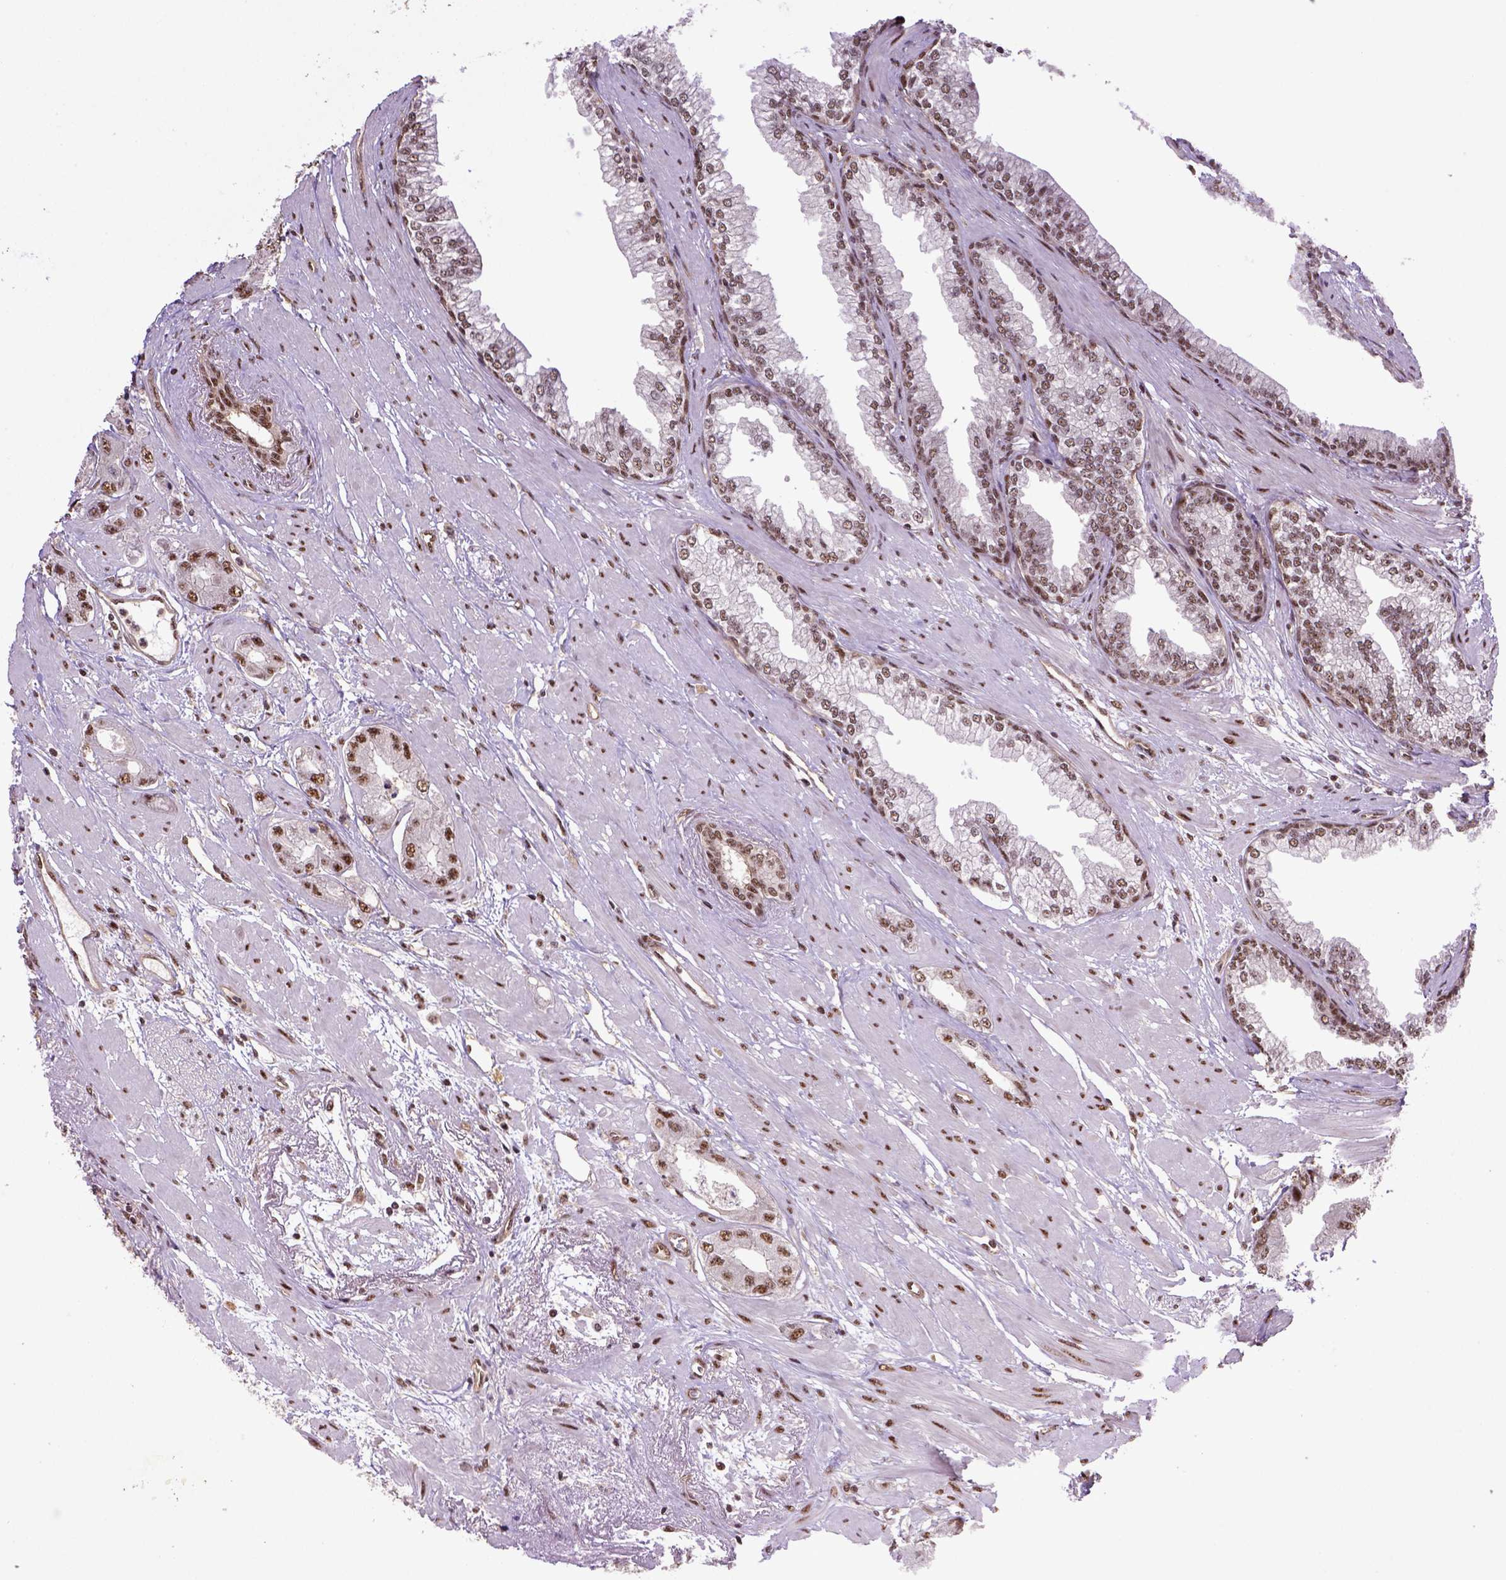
{"staining": {"intensity": "moderate", "quantity": ">75%", "location": "nuclear"}, "tissue": "prostate cancer", "cell_type": "Tumor cells", "image_type": "cancer", "snomed": [{"axis": "morphology", "description": "Adenocarcinoma, Low grade"}, {"axis": "topography", "description": "Prostate"}], "caption": "A high-resolution image shows immunohistochemistry (IHC) staining of prostate cancer, which reveals moderate nuclear positivity in about >75% of tumor cells.", "gene": "PPIG", "patient": {"sex": "male", "age": 60}}